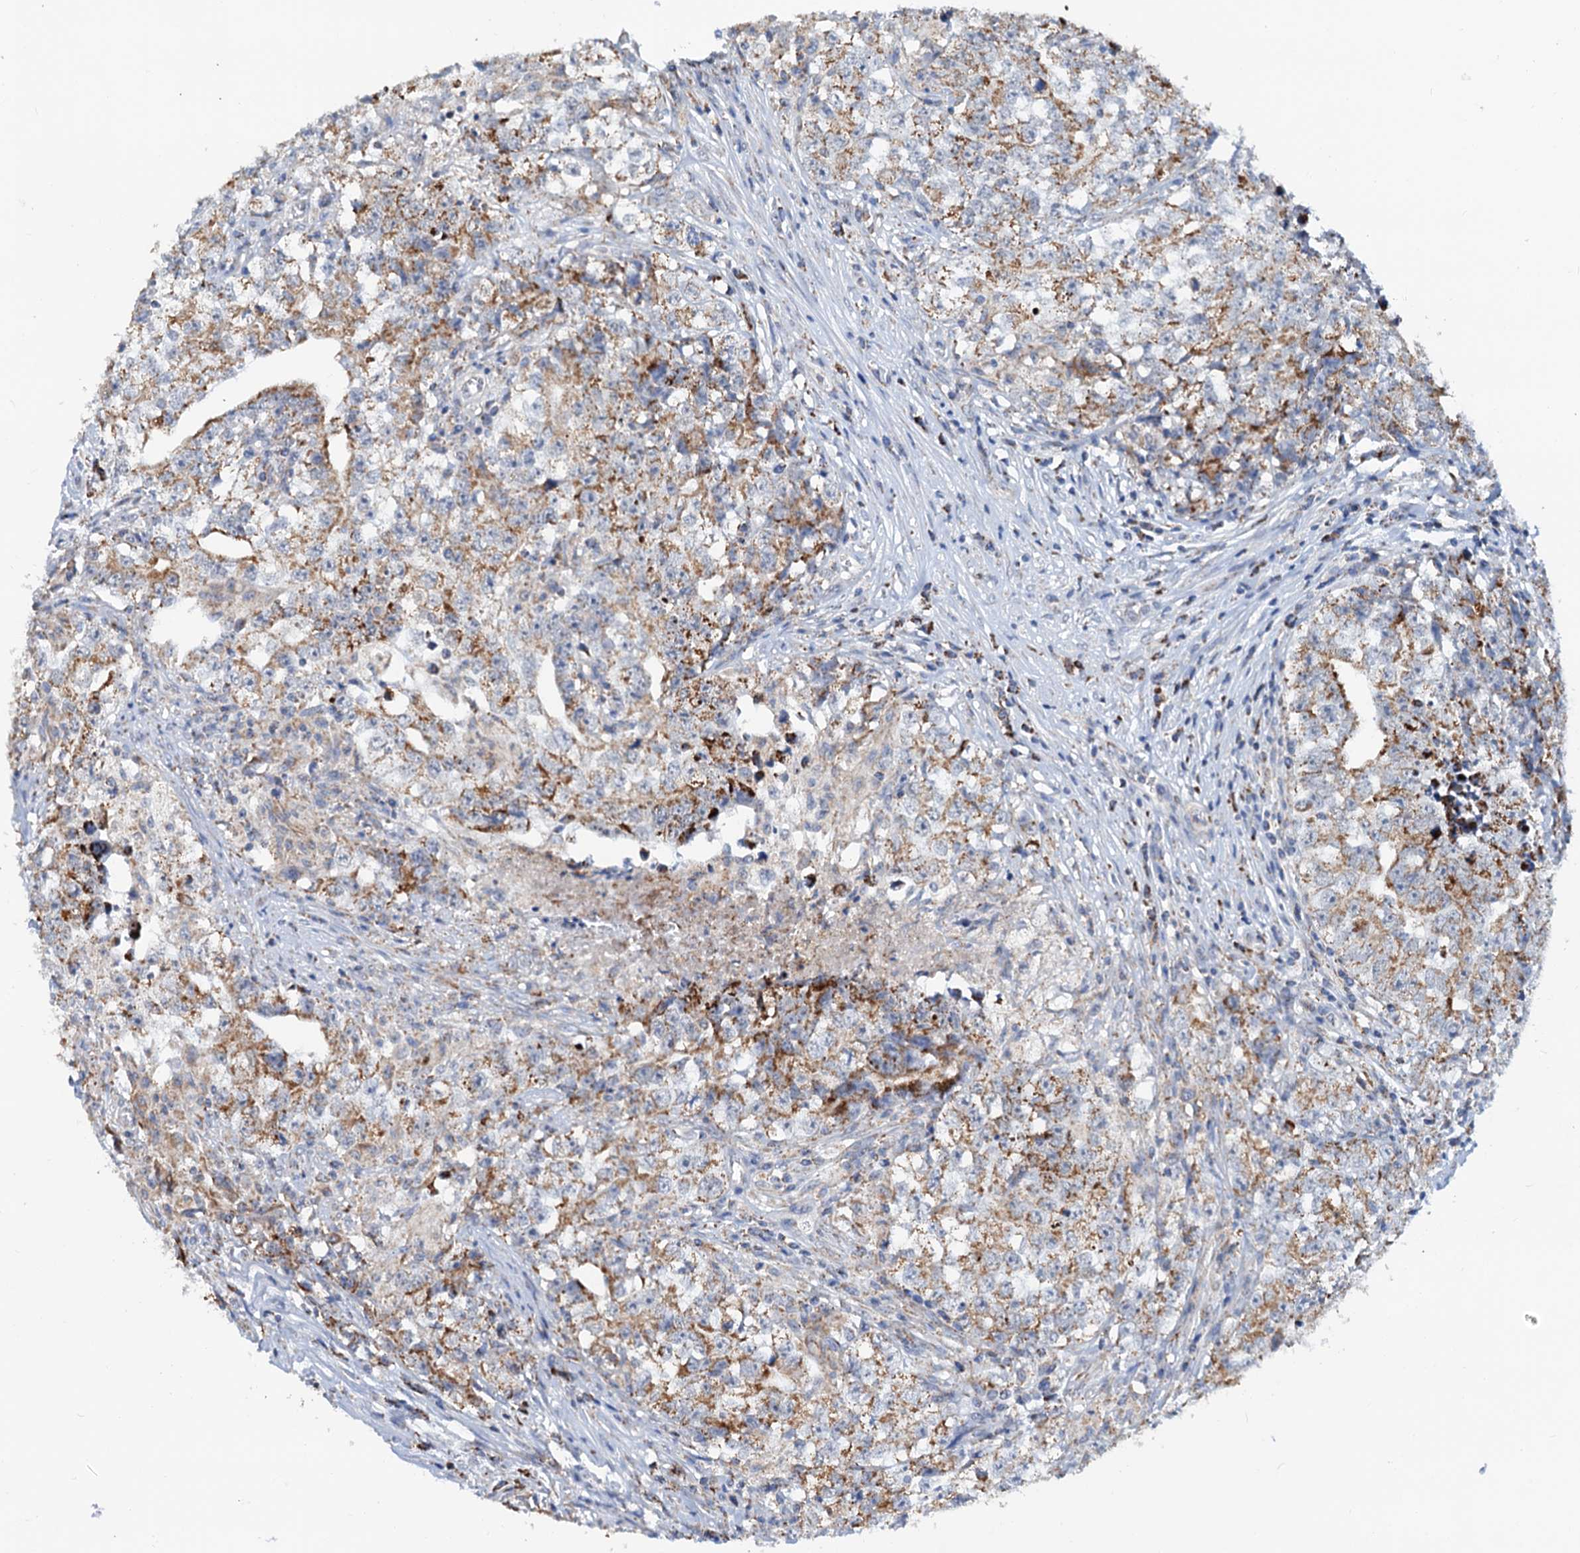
{"staining": {"intensity": "moderate", "quantity": ">75%", "location": "cytoplasmic/membranous"}, "tissue": "testis cancer", "cell_type": "Tumor cells", "image_type": "cancer", "snomed": [{"axis": "morphology", "description": "Seminoma, NOS"}, {"axis": "morphology", "description": "Carcinoma, Embryonal, NOS"}, {"axis": "topography", "description": "Testis"}], "caption": "A medium amount of moderate cytoplasmic/membranous staining is identified in approximately >75% of tumor cells in testis cancer (seminoma) tissue.", "gene": "C2CD3", "patient": {"sex": "male", "age": 43}}